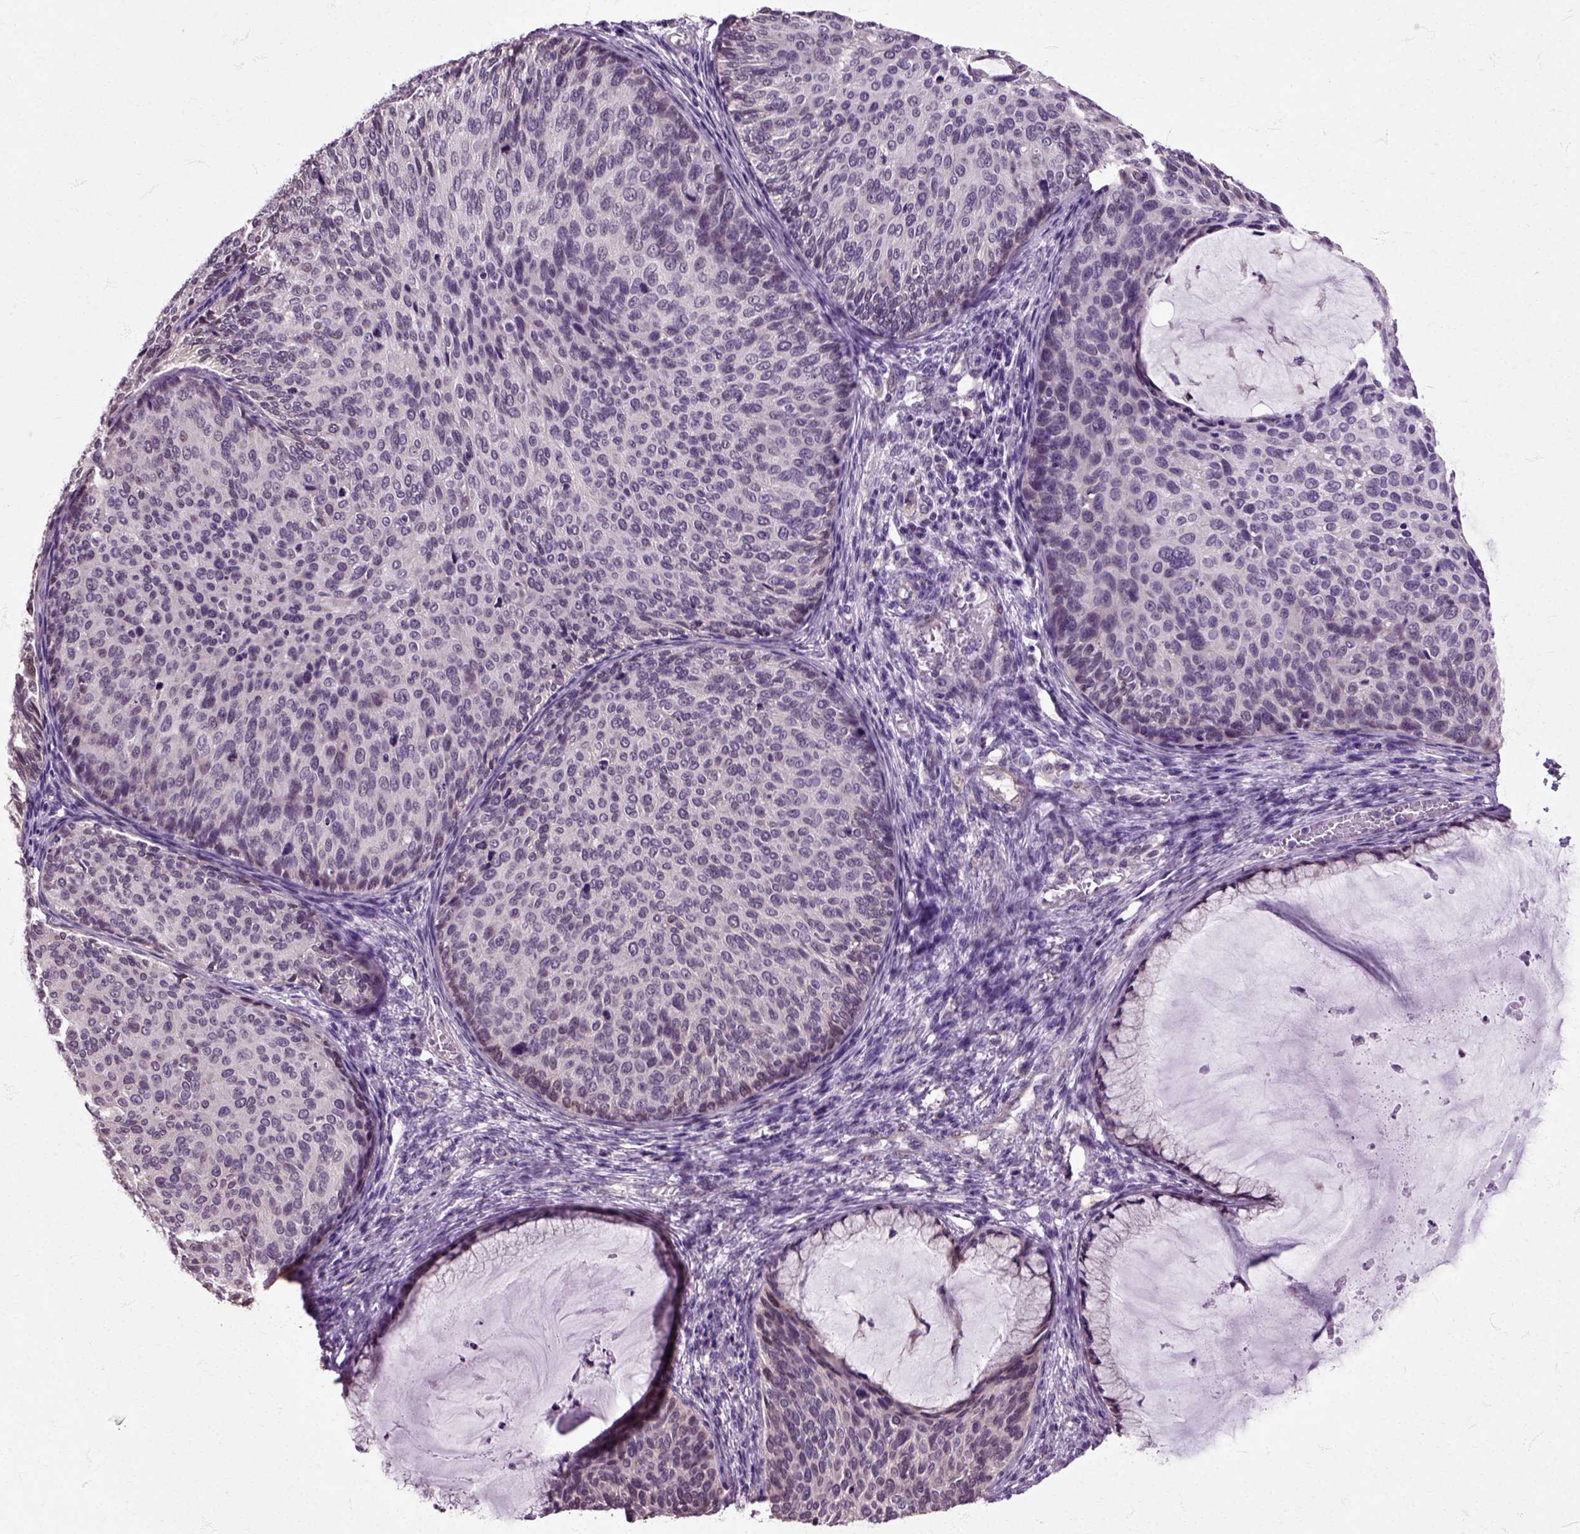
{"staining": {"intensity": "negative", "quantity": "none", "location": "none"}, "tissue": "cervical cancer", "cell_type": "Tumor cells", "image_type": "cancer", "snomed": [{"axis": "morphology", "description": "Squamous cell carcinoma, NOS"}, {"axis": "topography", "description": "Cervix"}], "caption": "DAB immunohistochemical staining of human cervical cancer (squamous cell carcinoma) demonstrates no significant staining in tumor cells.", "gene": "HSPA2", "patient": {"sex": "female", "age": 36}}